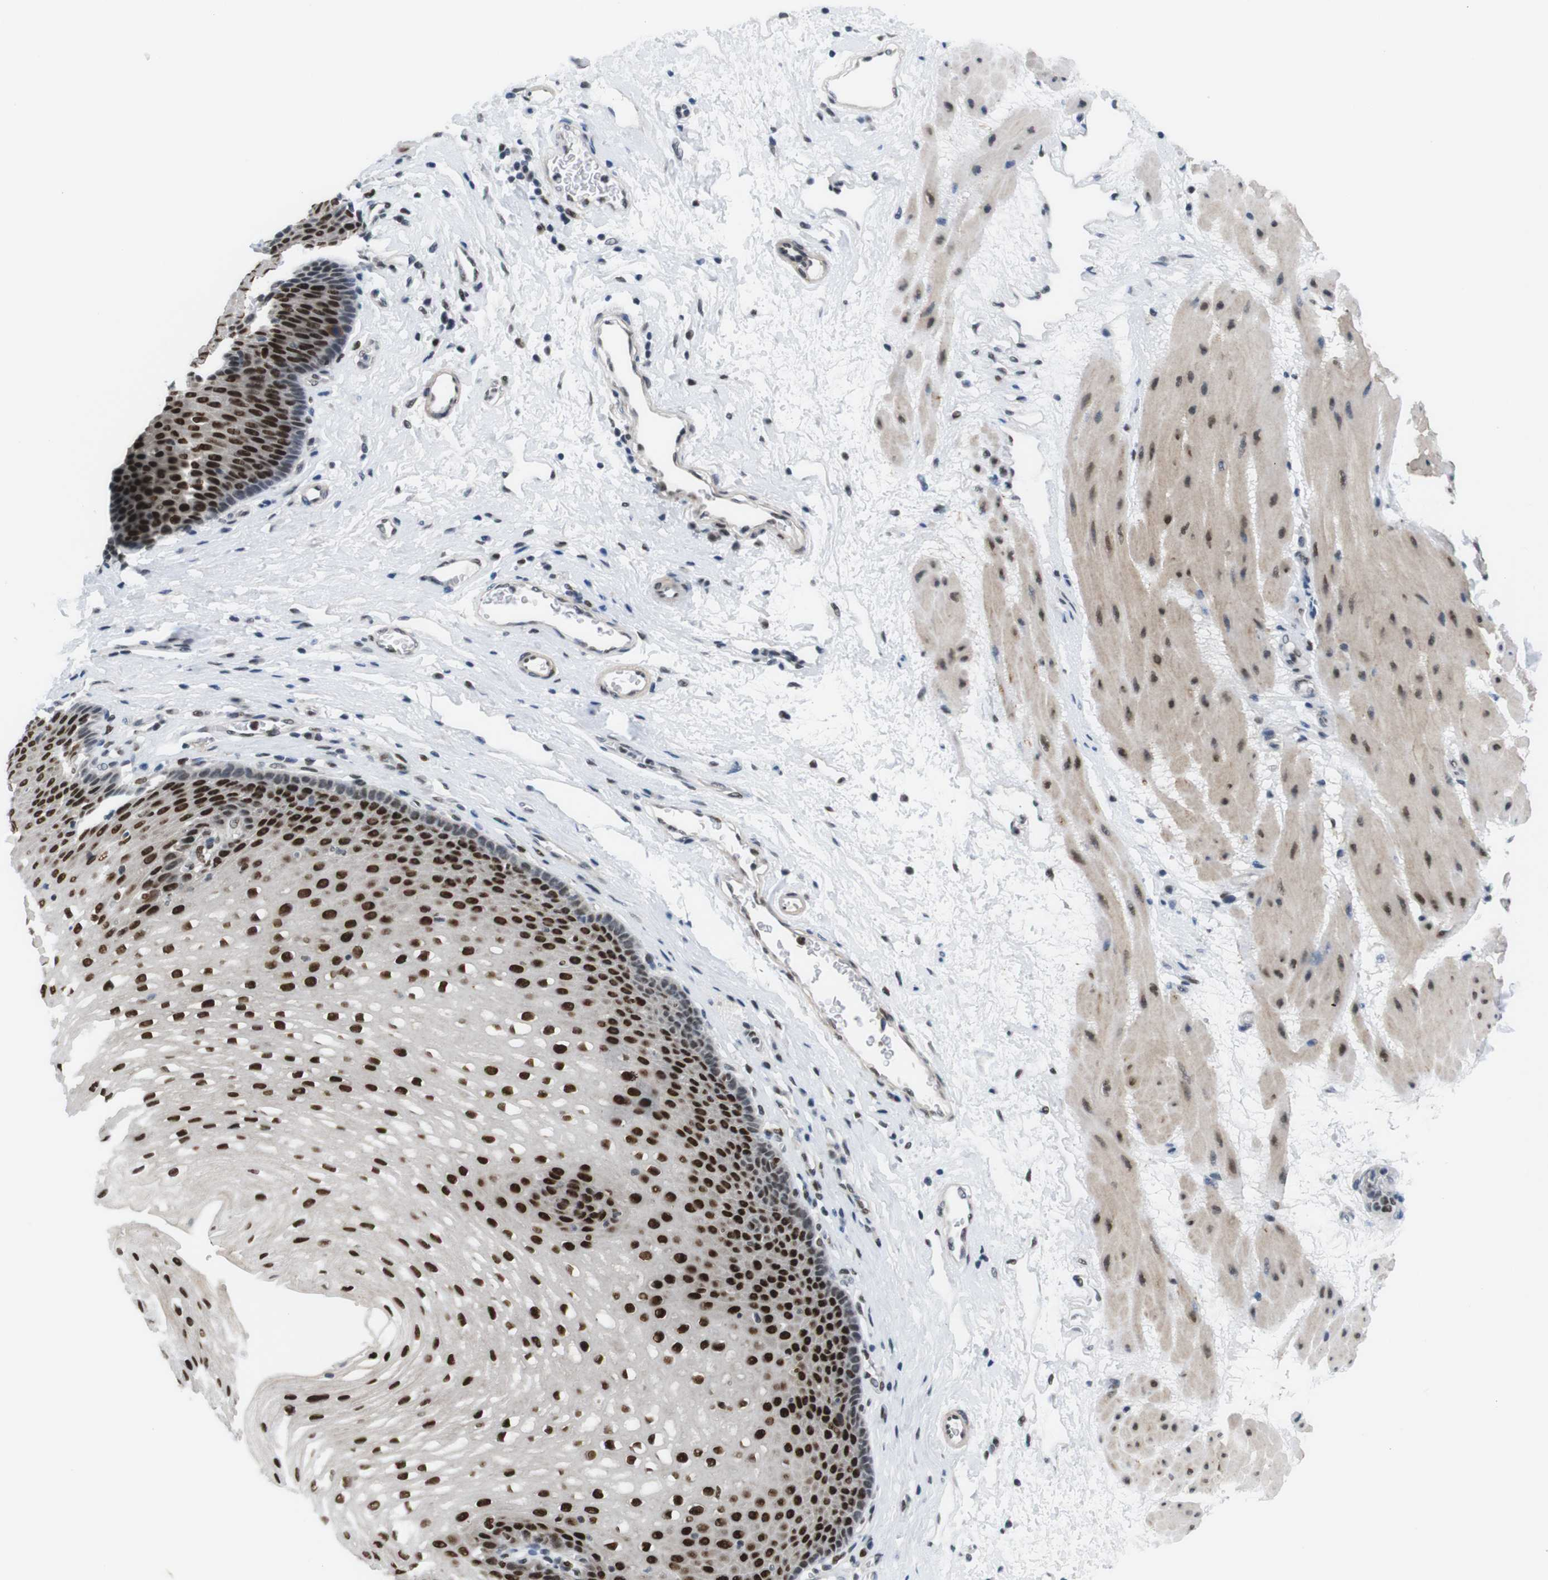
{"staining": {"intensity": "strong", "quantity": ">75%", "location": "nuclear"}, "tissue": "esophagus", "cell_type": "Squamous epithelial cells", "image_type": "normal", "snomed": [{"axis": "morphology", "description": "Normal tissue, NOS"}, {"axis": "topography", "description": "Esophagus"}], "caption": "Squamous epithelial cells exhibit high levels of strong nuclear positivity in about >75% of cells in normal esophagus.", "gene": "PSME3", "patient": {"sex": "male", "age": 48}}